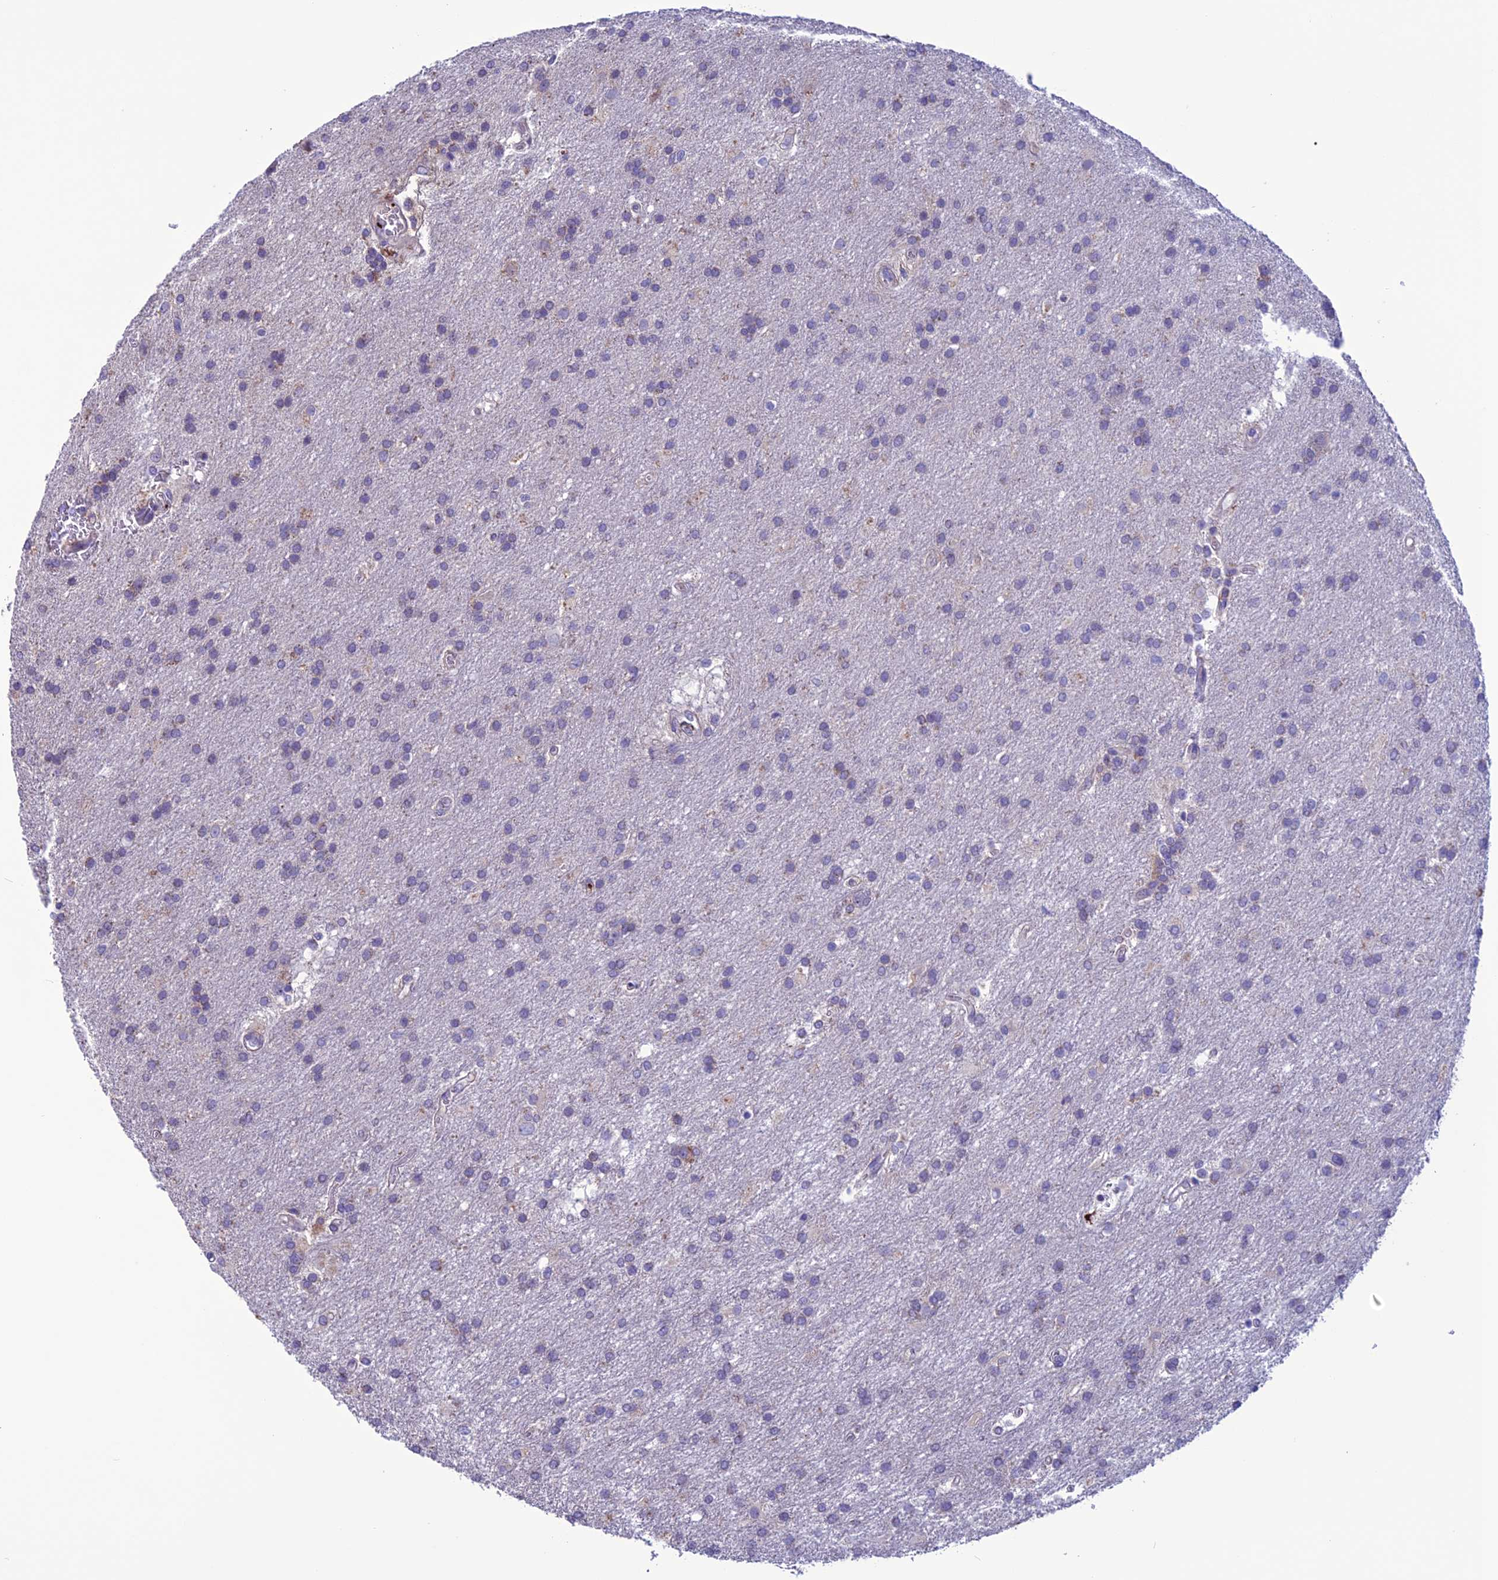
{"staining": {"intensity": "negative", "quantity": "none", "location": "none"}, "tissue": "glioma", "cell_type": "Tumor cells", "image_type": "cancer", "snomed": [{"axis": "morphology", "description": "Glioma, malignant, Low grade"}, {"axis": "topography", "description": "Brain"}], "caption": "A high-resolution micrograph shows immunohistochemistry (IHC) staining of glioma, which displays no significant expression in tumor cells. (DAB (3,3'-diaminobenzidine) immunohistochemistry with hematoxylin counter stain).", "gene": "C21orf140", "patient": {"sex": "male", "age": 66}}